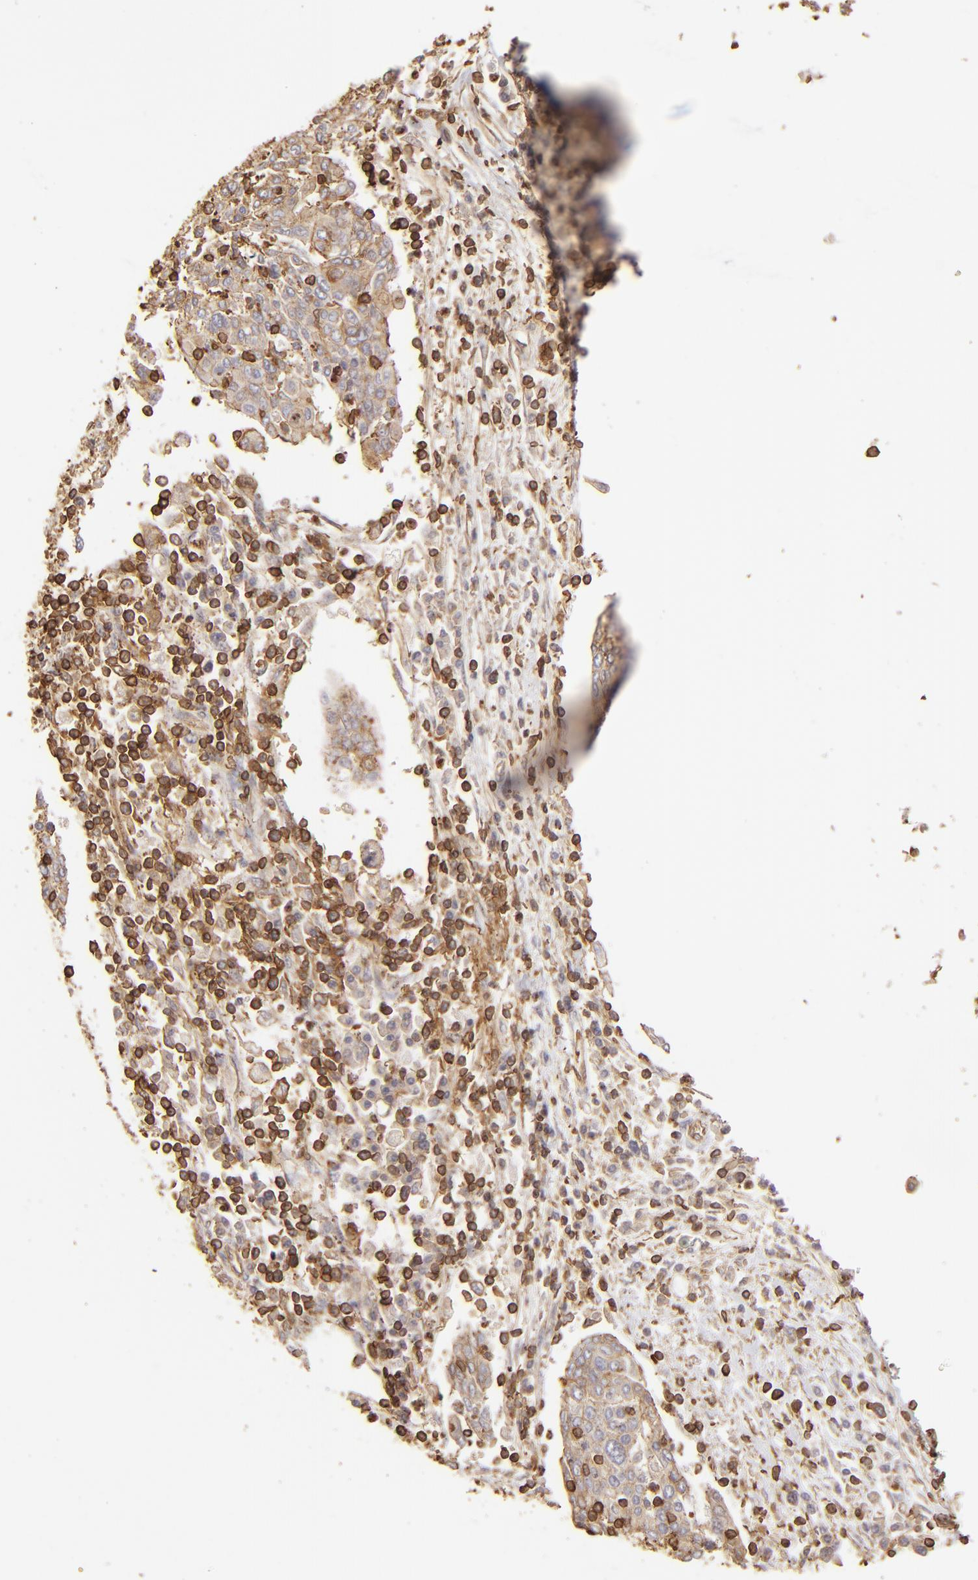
{"staining": {"intensity": "weak", "quantity": ">75%", "location": "cytoplasmic/membranous"}, "tissue": "cervical cancer", "cell_type": "Tumor cells", "image_type": "cancer", "snomed": [{"axis": "morphology", "description": "Squamous cell carcinoma, NOS"}, {"axis": "topography", "description": "Cervix"}], "caption": "Immunohistochemical staining of human squamous cell carcinoma (cervical) demonstrates weak cytoplasmic/membranous protein expression in about >75% of tumor cells. The staining was performed using DAB (3,3'-diaminobenzidine), with brown indicating positive protein expression. Nuclei are stained blue with hematoxylin.", "gene": "ACTB", "patient": {"sex": "female", "age": 40}}